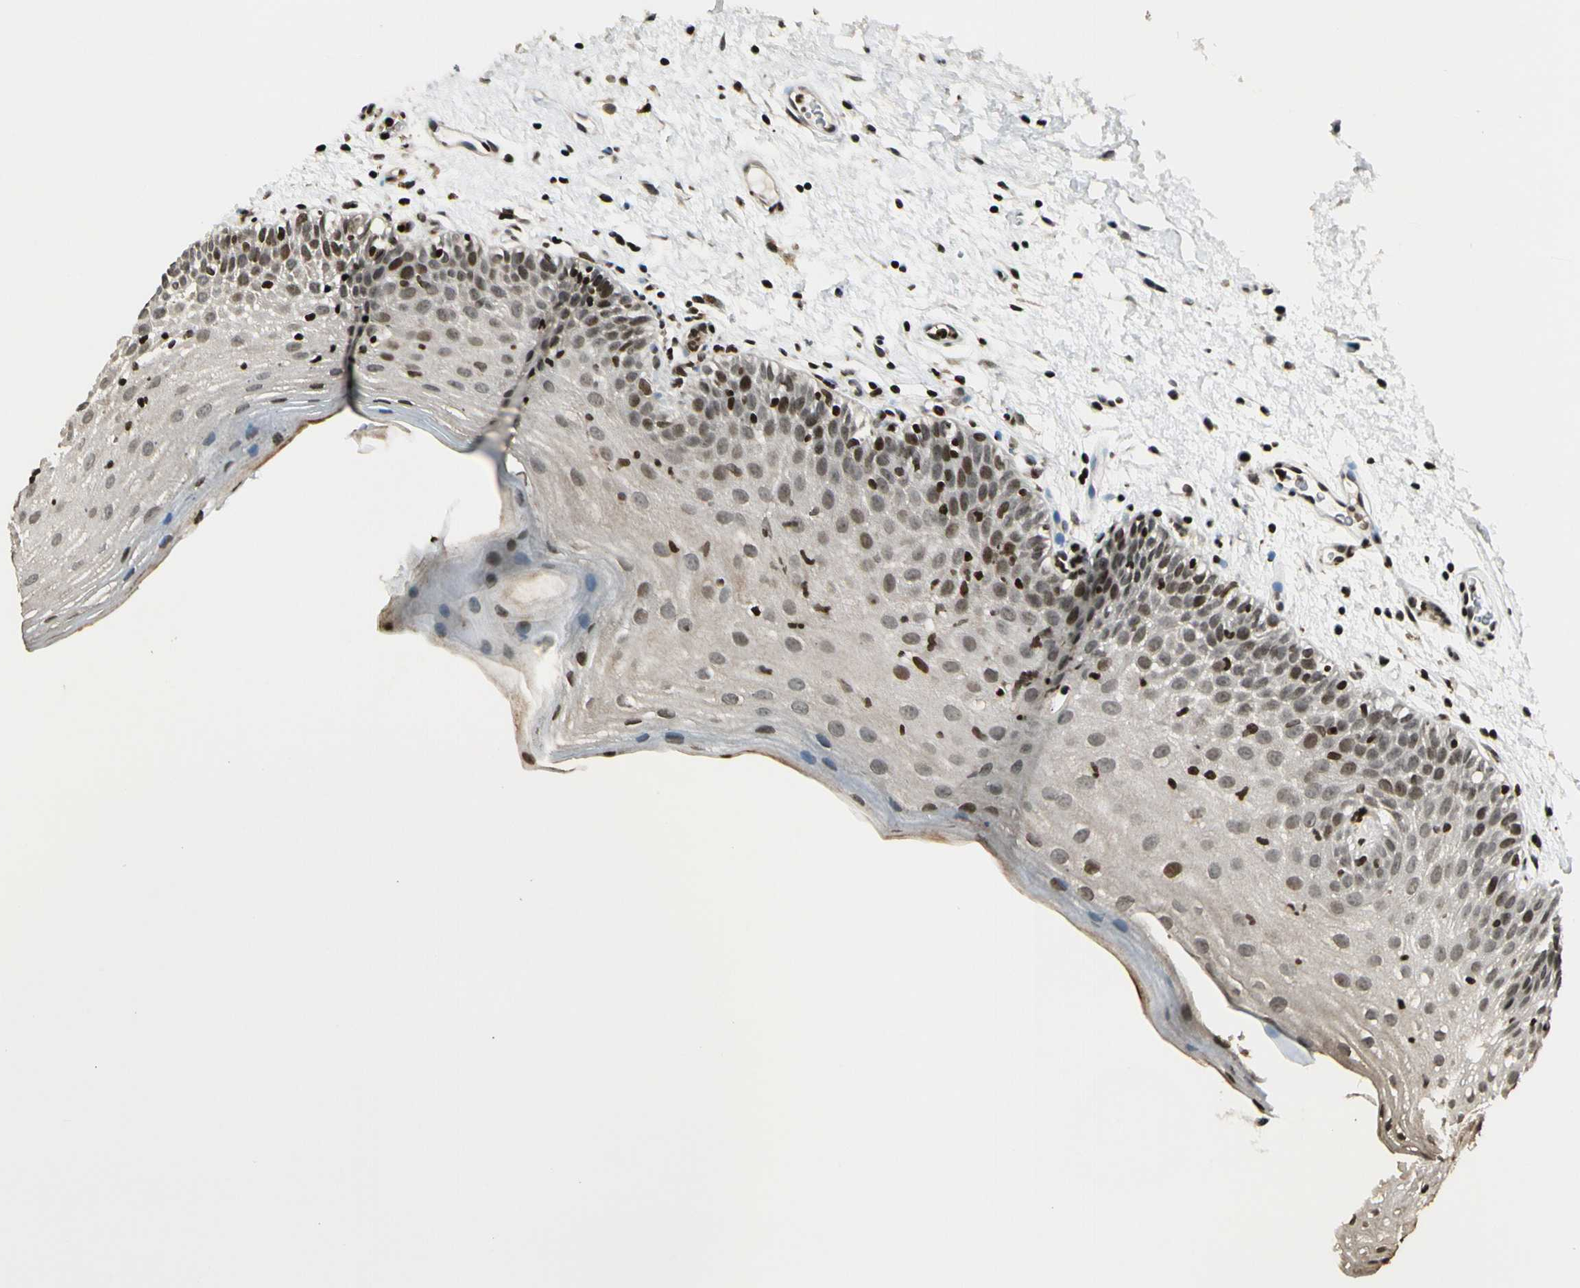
{"staining": {"intensity": "moderate", "quantity": ">75%", "location": "cytoplasmic/membranous,nuclear"}, "tissue": "oral mucosa", "cell_type": "Squamous epithelial cells", "image_type": "normal", "snomed": [{"axis": "morphology", "description": "Normal tissue, NOS"}, {"axis": "morphology", "description": "Squamous cell carcinoma, NOS"}, {"axis": "topography", "description": "Skeletal muscle"}, {"axis": "topography", "description": "Oral tissue"}], "caption": "Oral mucosa was stained to show a protein in brown. There is medium levels of moderate cytoplasmic/membranous,nuclear staining in about >75% of squamous epithelial cells.", "gene": "TSHZ3", "patient": {"sex": "male", "age": 71}}